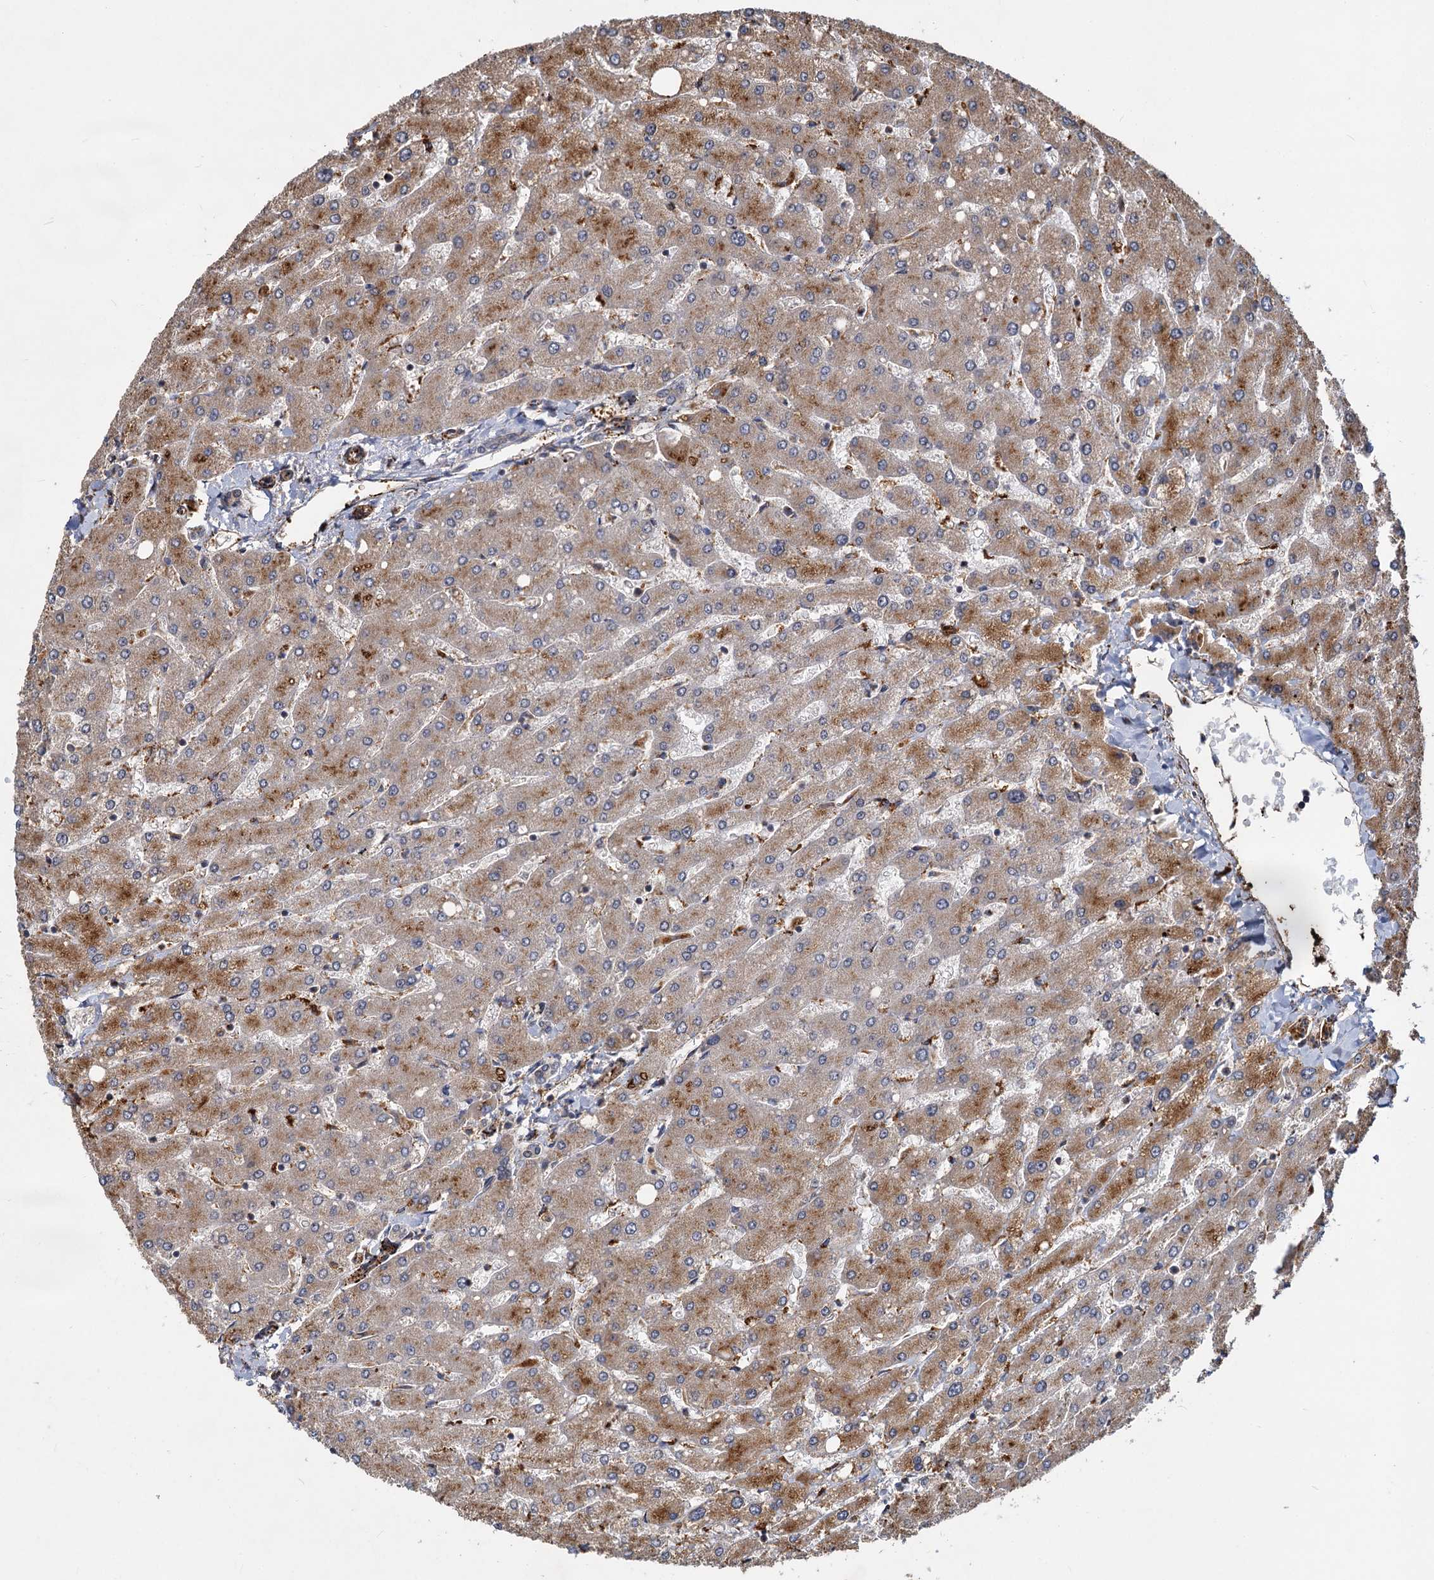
{"staining": {"intensity": "weak", "quantity": "<25%", "location": "cytoplasmic/membranous"}, "tissue": "liver", "cell_type": "Cholangiocytes", "image_type": "normal", "snomed": [{"axis": "morphology", "description": "Normal tissue, NOS"}, {"axis": "topography", "description": "Liver"}], "caption": "DAB (3,3'-diaminobenzidine) immunohistochemical staining of normal liver demonstrates no significant positivity in cholangiocytes.", "gene": "TRIM23", "patient": {"sex": "male", "age": 55}}